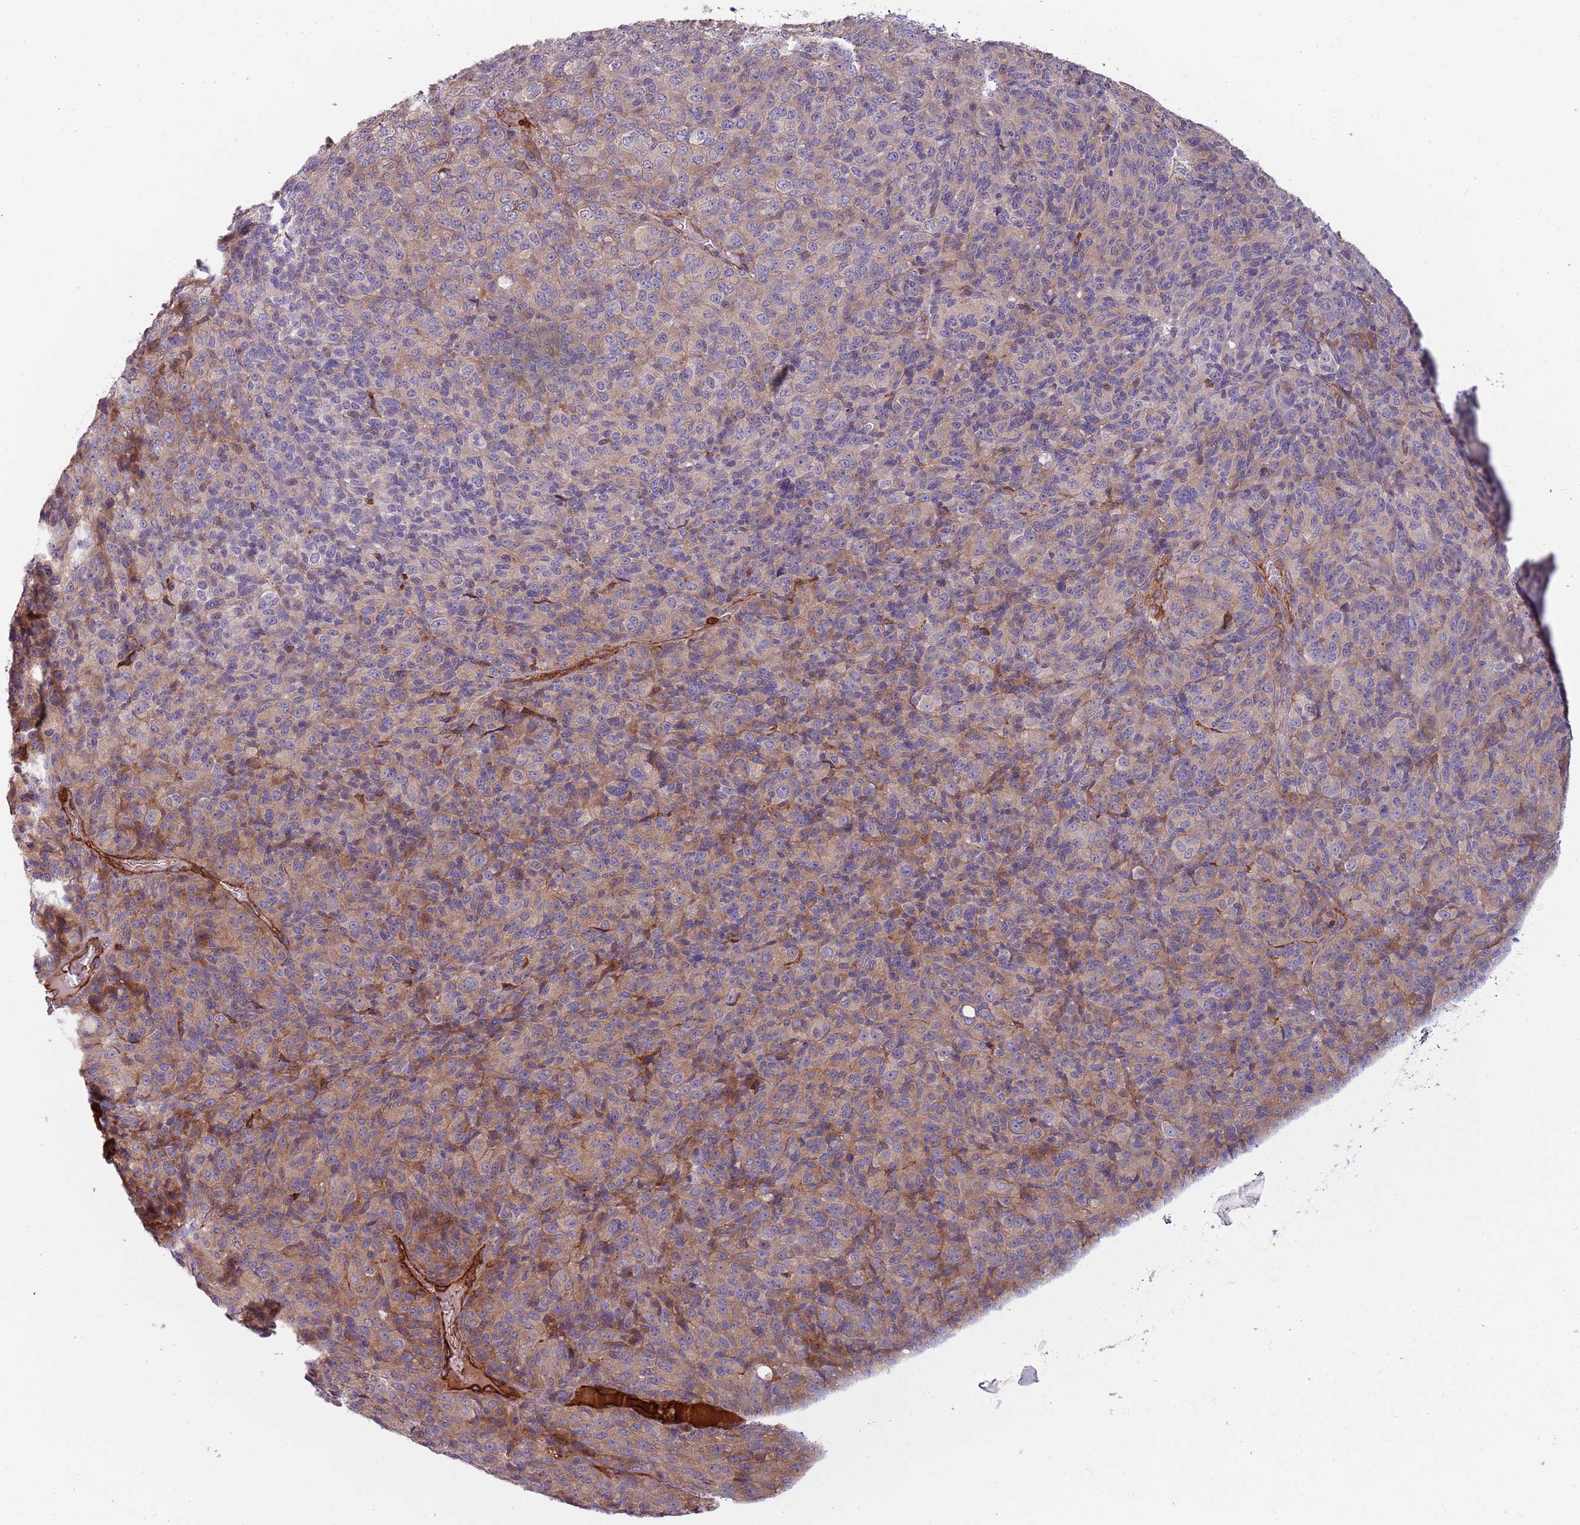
{"staining": {"intensity": "weak", "quantity": "25%-75%", "location": "cytoplasmic/membranous"}, "tissue": "melanoma", "cell_type": "Tumor cells", "image_type": "cancer", "snomed": [{"axis": "morphology", "description": "Malignant melanoma, Metastatic site"}, {"axis": "topography", "description": "Brain"}], "caption": "The immunohistochemical stain shows weak cytoplasmic/membranous positivity in tumor cells of melanoma tissue.", "gene": "NADK", "patient": {"sex": "female", "age": 56}}